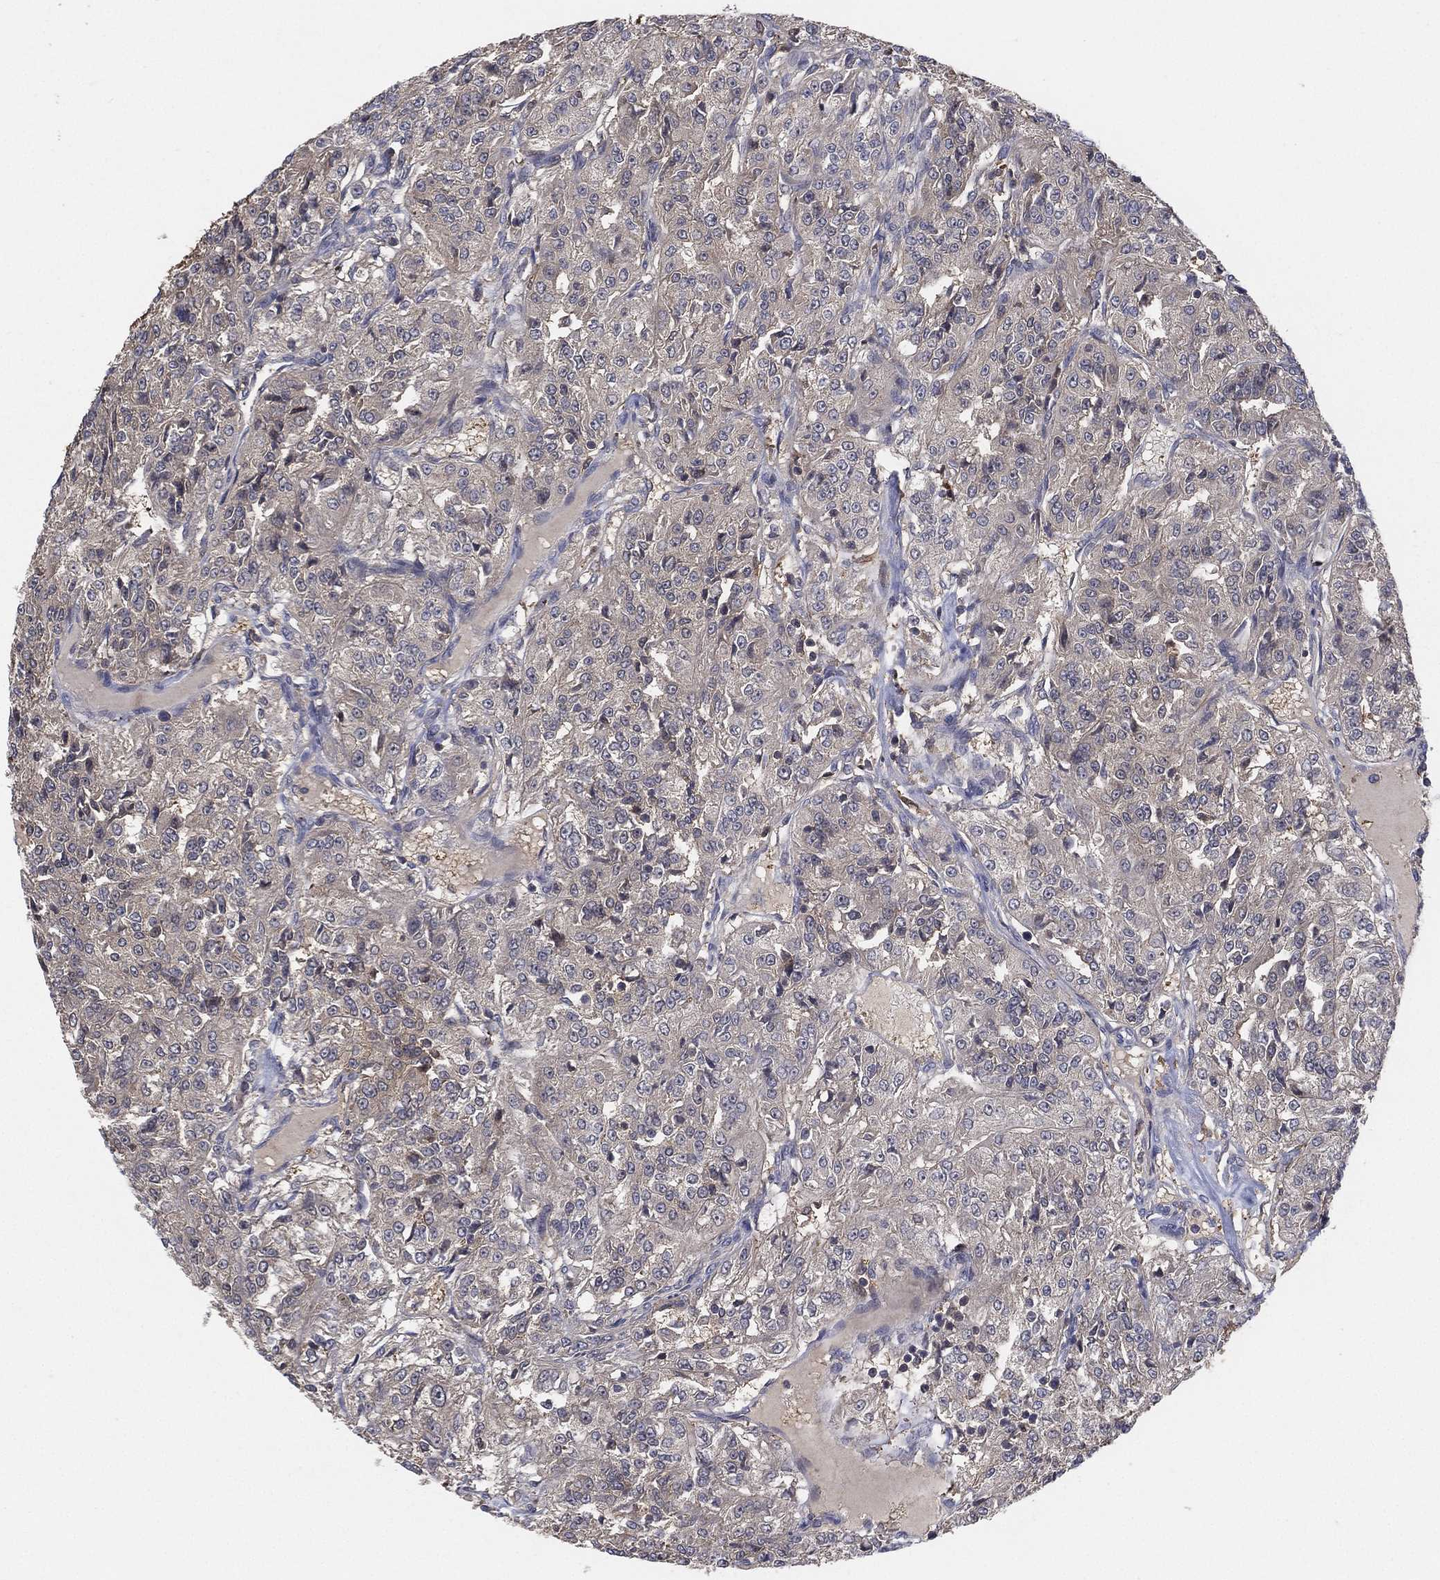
{"staining": {"intensity": "weak", "quantity": "<25%", "location": "cytoplasmic/membranous"}, "tissue": "renal cancer", "cell_type": "Tumor cells", "image_type": "cancer", "snomed": [{"axis": "morphology", "description": "Adenocarcinoma, NOS"}, {"axis": "topography", "description": "Kidney"}], "caption": "High power microscopy photomicrograph of an IHC histopathology image of adenocarcinoma (renal), revealing no significant positivity in tumor cells.", "gene": "PSMG4", "patient": {"sex": "female", "age": 63}}